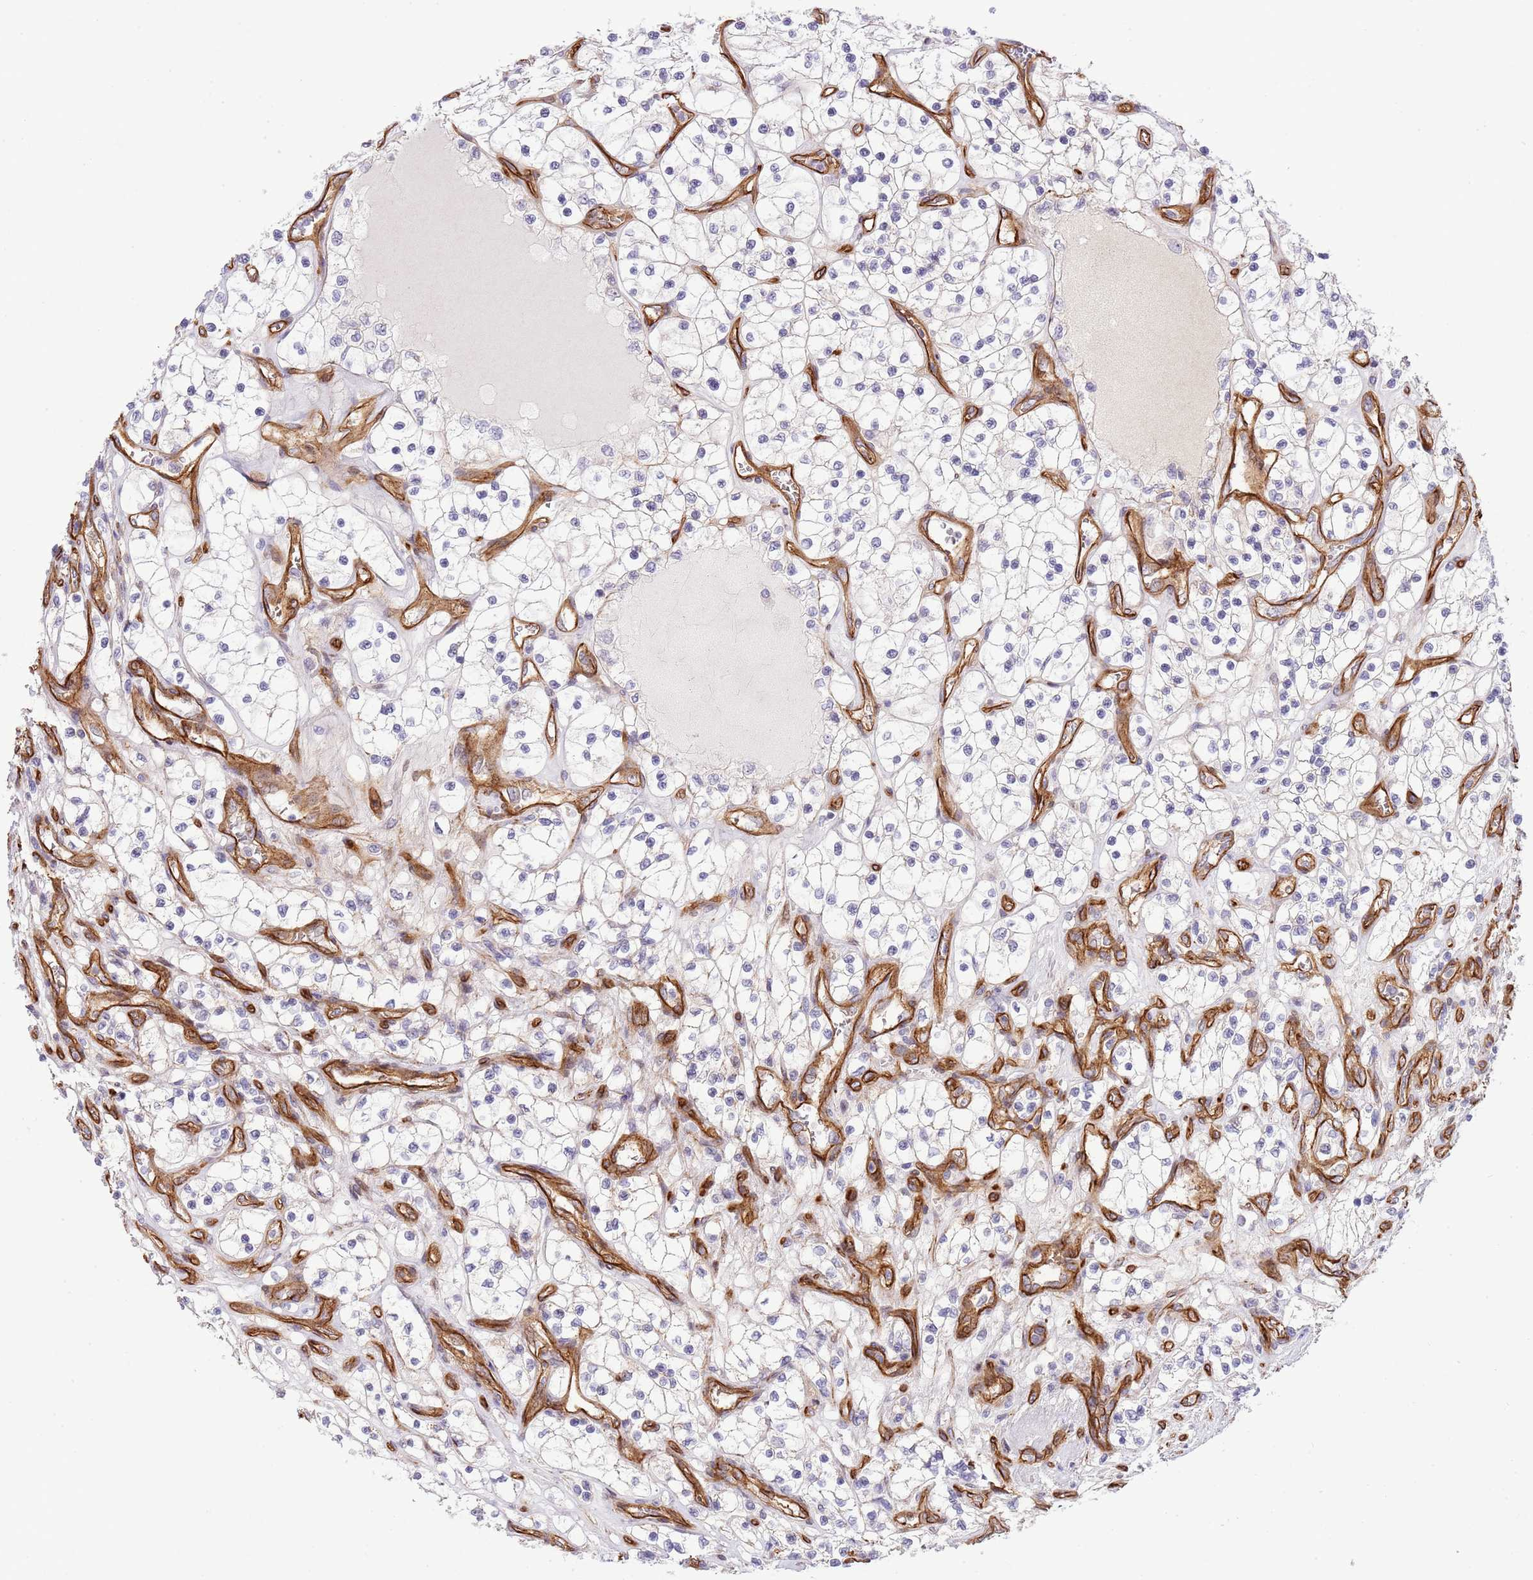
{"staining": {"intensity": "negative", "quantity": "none", "location": "none"}, "tissue": "renal cancer", "cell_type": "Tumor cells", "image_type": "cancer", "snomed": [{"axis": "morphology", "description": "Adenocarcinoma, NOS"}, {"axis": "topography", "description": "Kidney"}], "caption": "Immunohistochemistry (IHC) of renal adenocarcinoma demonstrates no expression in tumor cells.", "gene": "NEK3", "patient": {"sex": "female", "age": 69}}